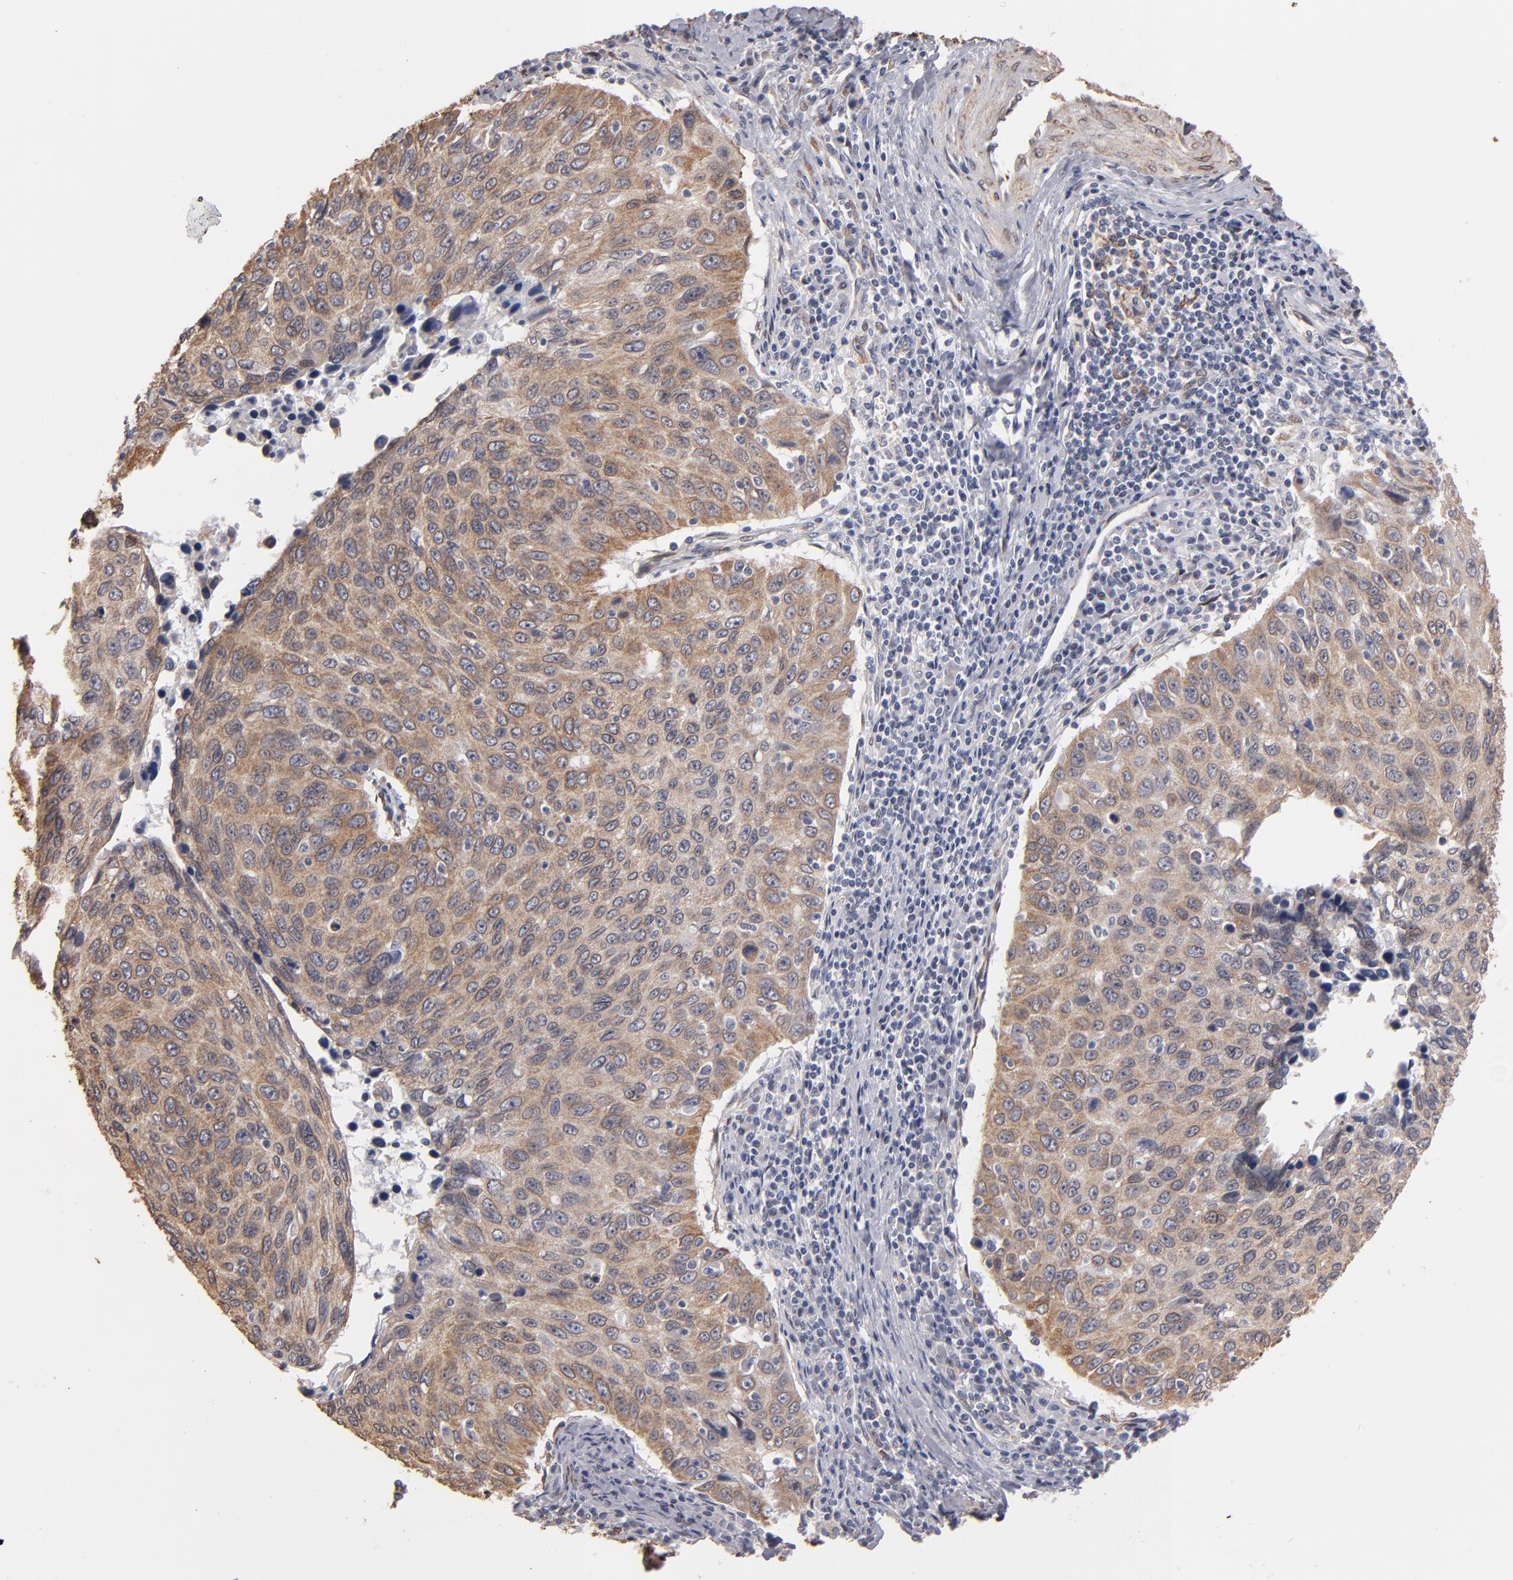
{"staining": {"intensity": "moderate", "quantity": ">75%", "location": "cytoplasmic/membranous"}, "tissue": "cervical cancer", "cell_type": "Tumor cells", "image_type": "cancer", "snomed": [{"axis": "morphology", "description": "Squamous cell carcinoma, NOS"}, {"axis": "topography", "description": "Cervix"}], "caption": "Immunohistochemistry photomicrograph of neoplastic tissue: human cervical squamous cell carcinoma stained using immunohistochemistry demonstrates medium levels of moderate protein expression localized specifically in the cytoplasmic/membranous of tumor cells, appearing as a cytoplasmic/membranous brown color.", "gene": "PGRMC1", "patient": {"sex": "female", "age": 53}}